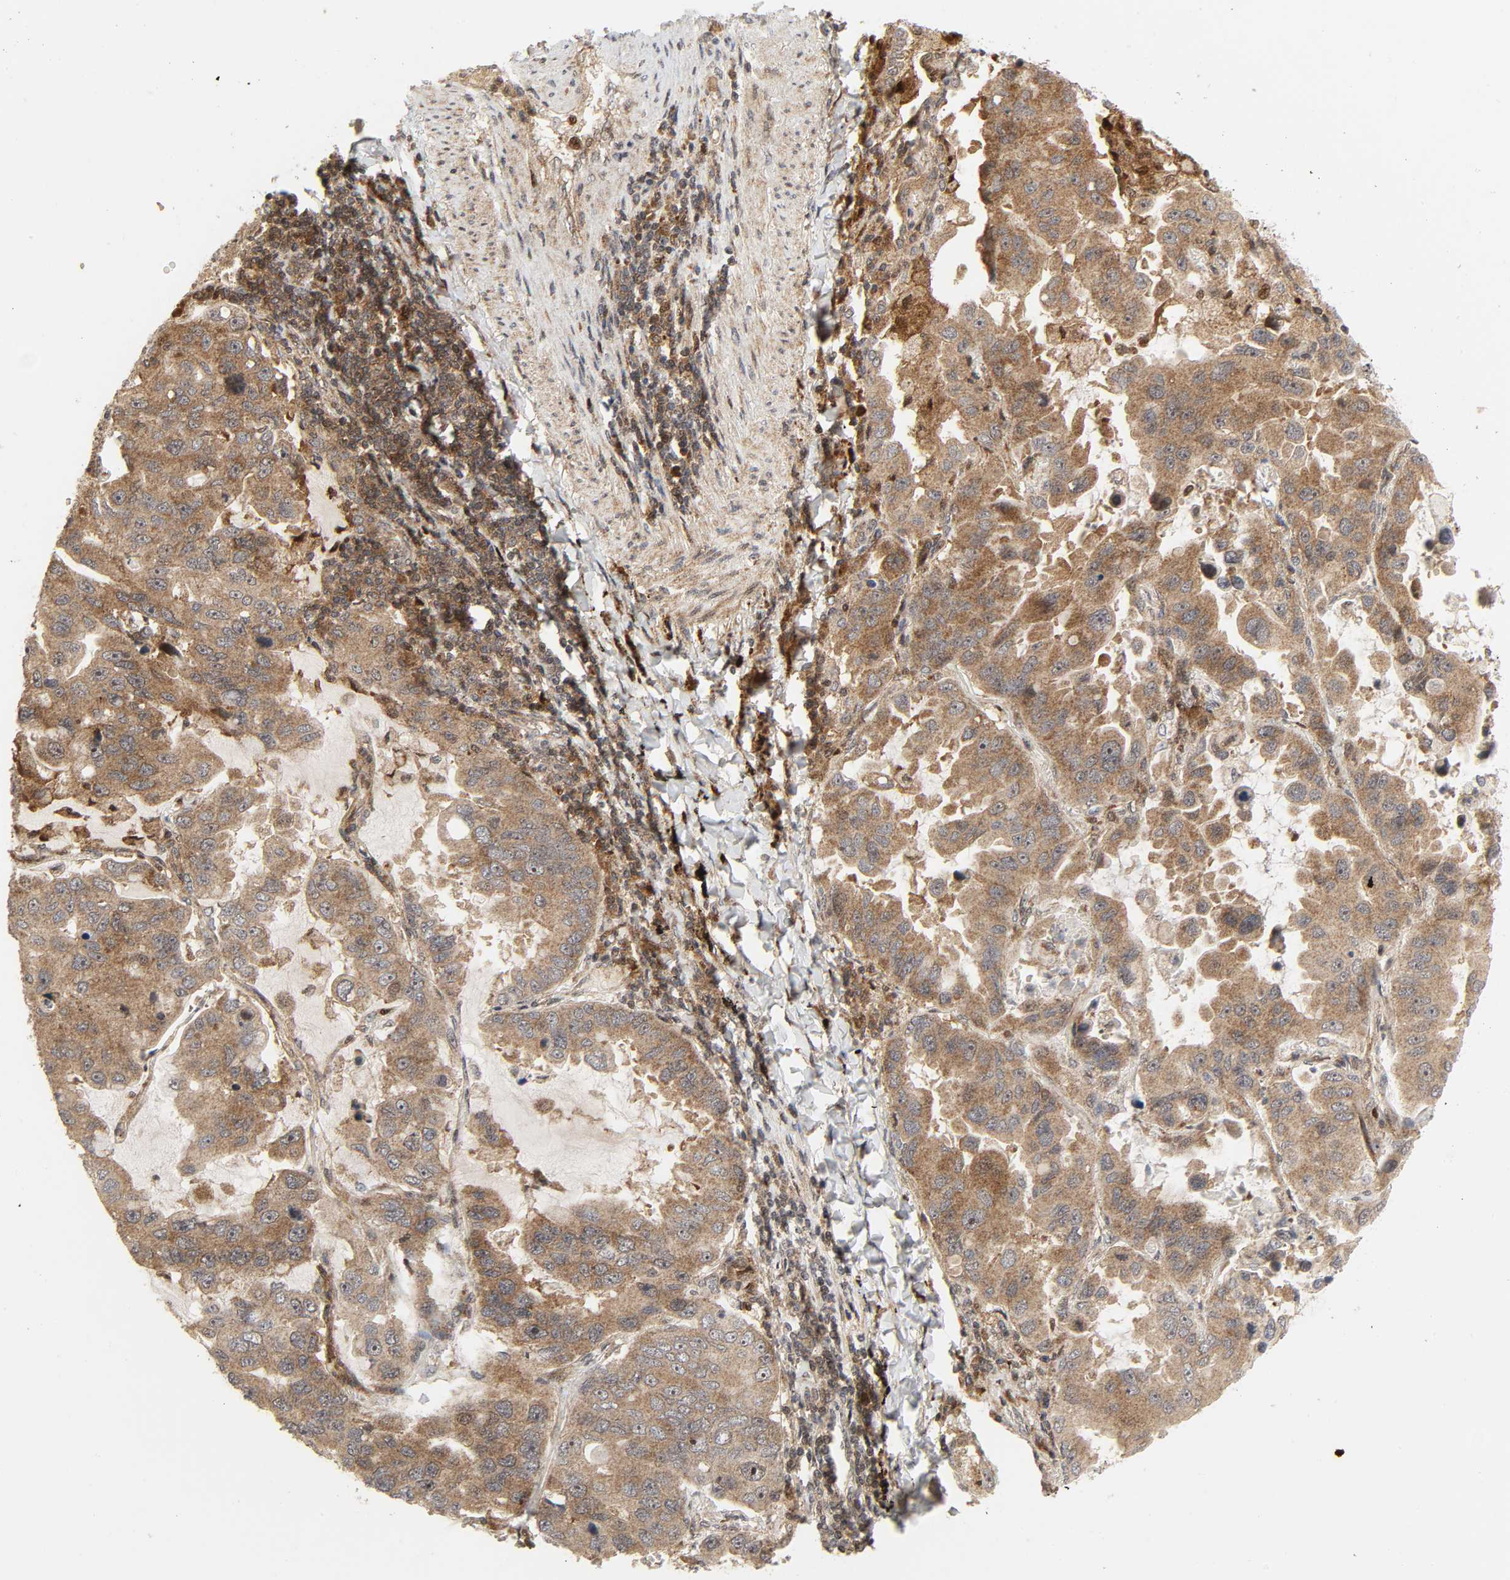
{"staining": {"intensity": "moderate", "quantity": ">75%", "location": "cytoplasmic/membranous"}, "tissue": "lung cancer", "cell_type": "Tumor cells", "image_type": "cancer", "snomed": [{"axis": "morphology", "description": "Adenocarcinoma, NOS"}, {"axis": "topography", "description": "Lung"}], "caption": "Lung cancer (adenocarcinoma) stained with immunohistochemistry (IHC) shows moderate cytoplasmic/membranous positivity in approximately >75% of tumor cells.", "gene": "CHUK", "patient": {"sex": "male", "age": 64}}